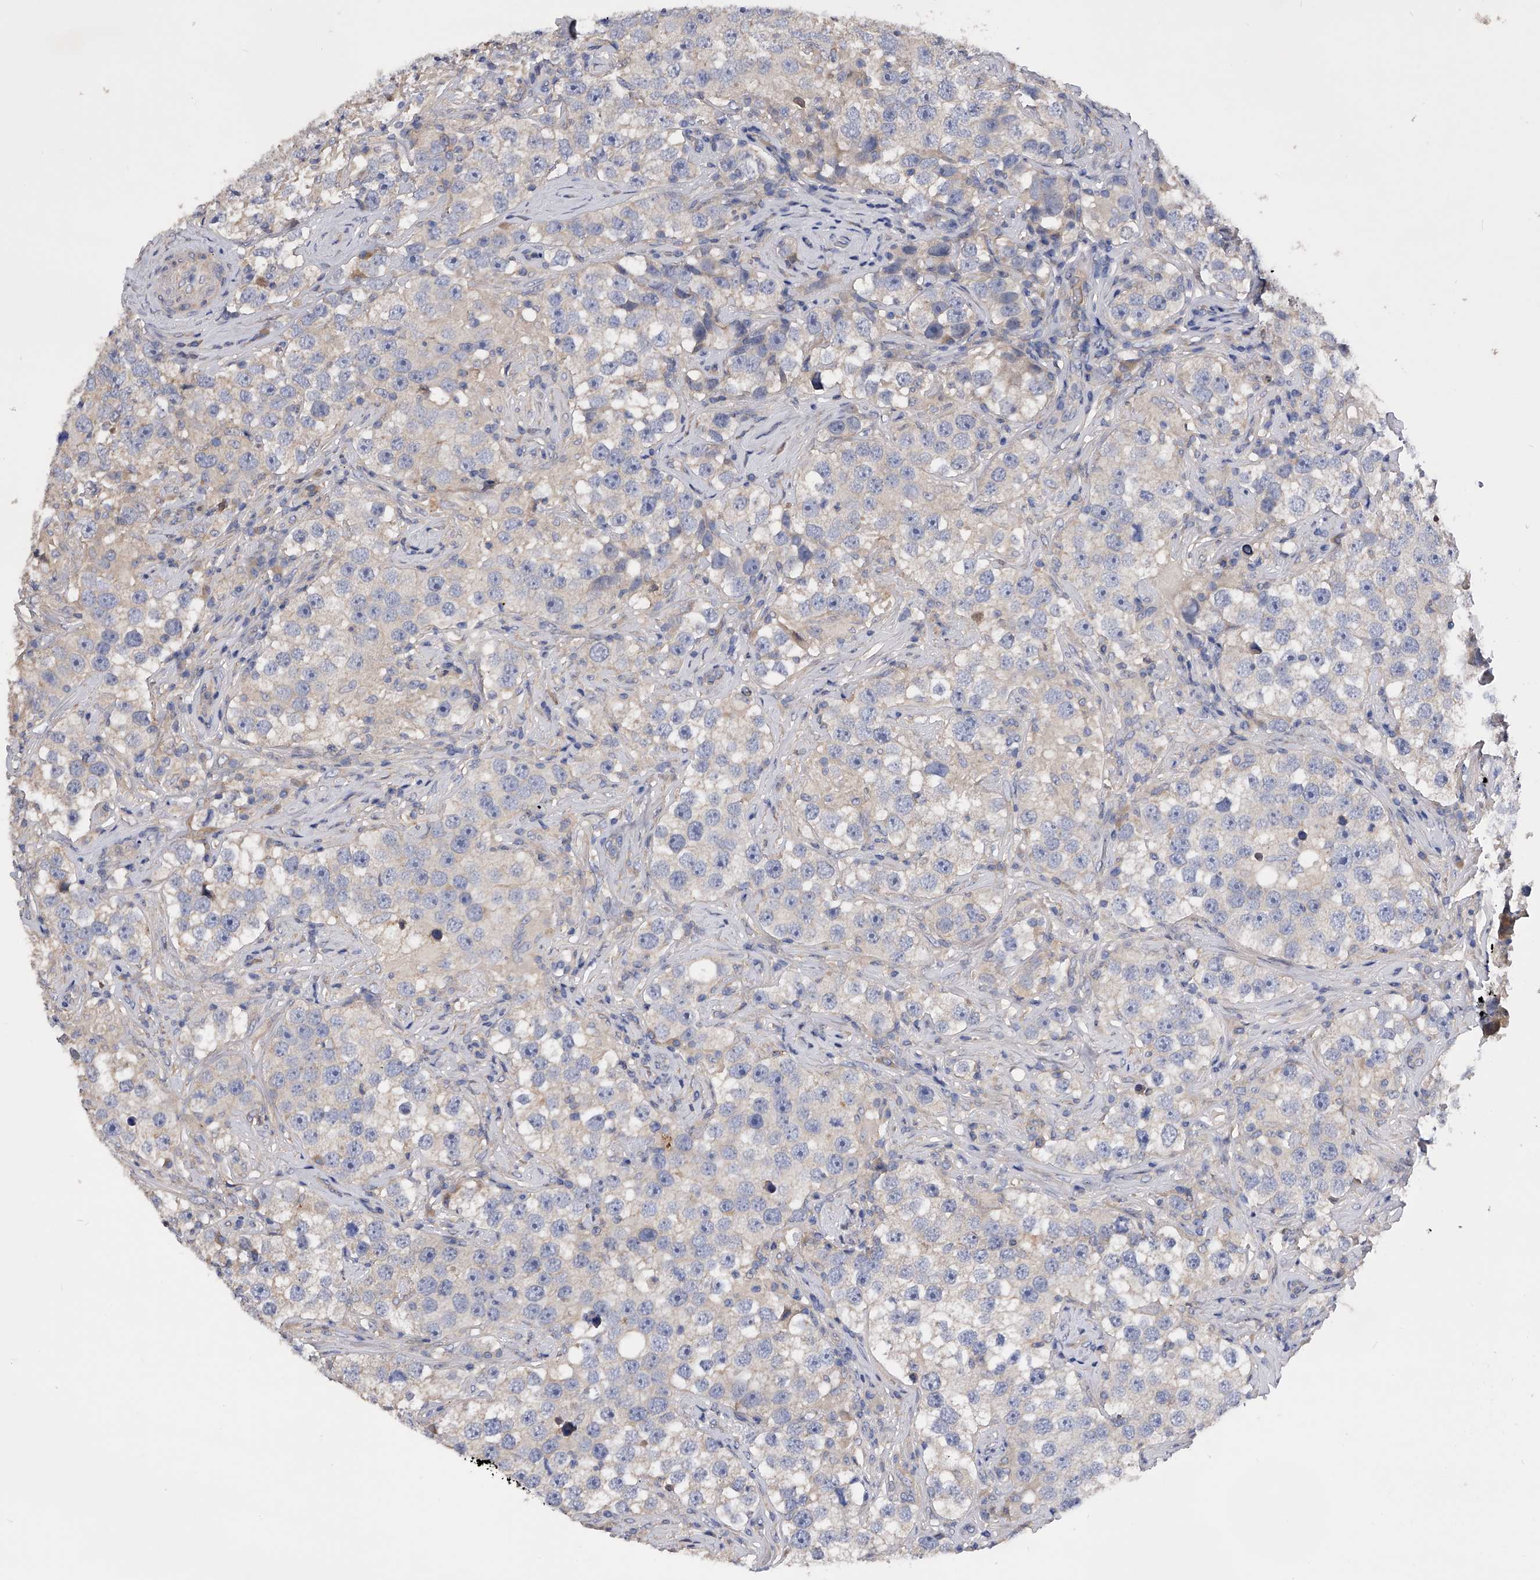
{"staining": {"intensity": "negative", "quantity": "none", "location": "none"}, "tissue": "testis cancer", "cell_type": "Tumor cells", "image_type": "cancer", "snomed": [{"axis": "morphology", "description": "Seminoma, NOS"}, {"axis": "topography", "description": "Testis"}], "caption": "DAB (3,3'-diaminobenzidine) immunohistochemical staining of human seminoma (testis) reveals no significant positivity in tumor cells.", "gene": "ARL4C", "patient": {"sex": "male", "age": 49}}